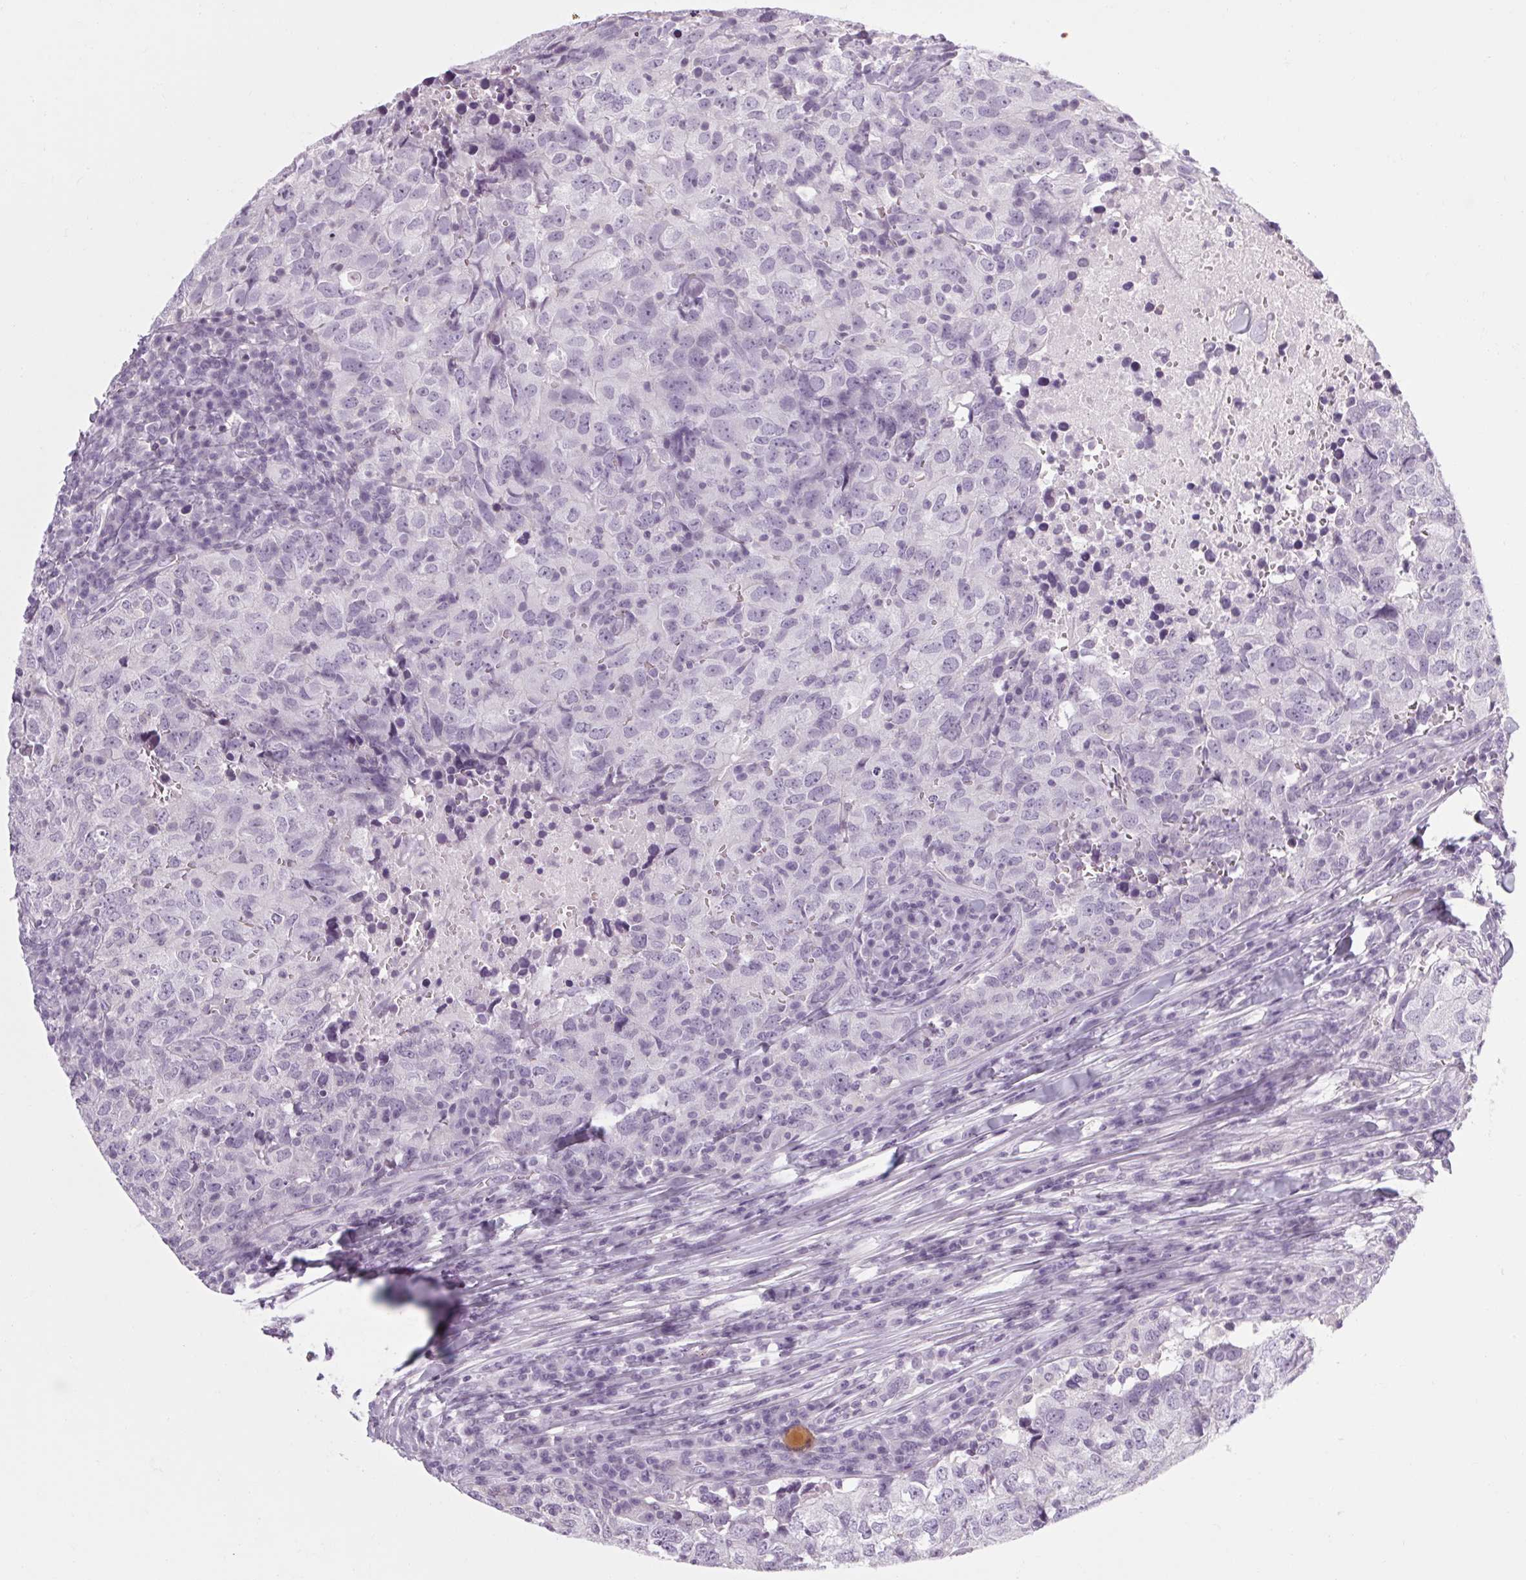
{"staining": {"intensity": "negative", "quantity": "none", "location": "none"}, "tissue": "breast cancer", "cell_type": "Tumor cells", "image_type": "cancer", "snomed": [{"axis": "morphology", "description": "Duct carcinoma"}, {"axis": "topography", "description": "Breast"}], "caption": "High magnification brightfield microscopy of breast invasive ductal carcinoma stained with DAB (3,3'-diaminobenzidine) (brown) and counterstained with hematoxylin (blue): tumor cells show no significant positivity.", "gene": "POMC", "patient": {"sex": "female", "age": 30}}